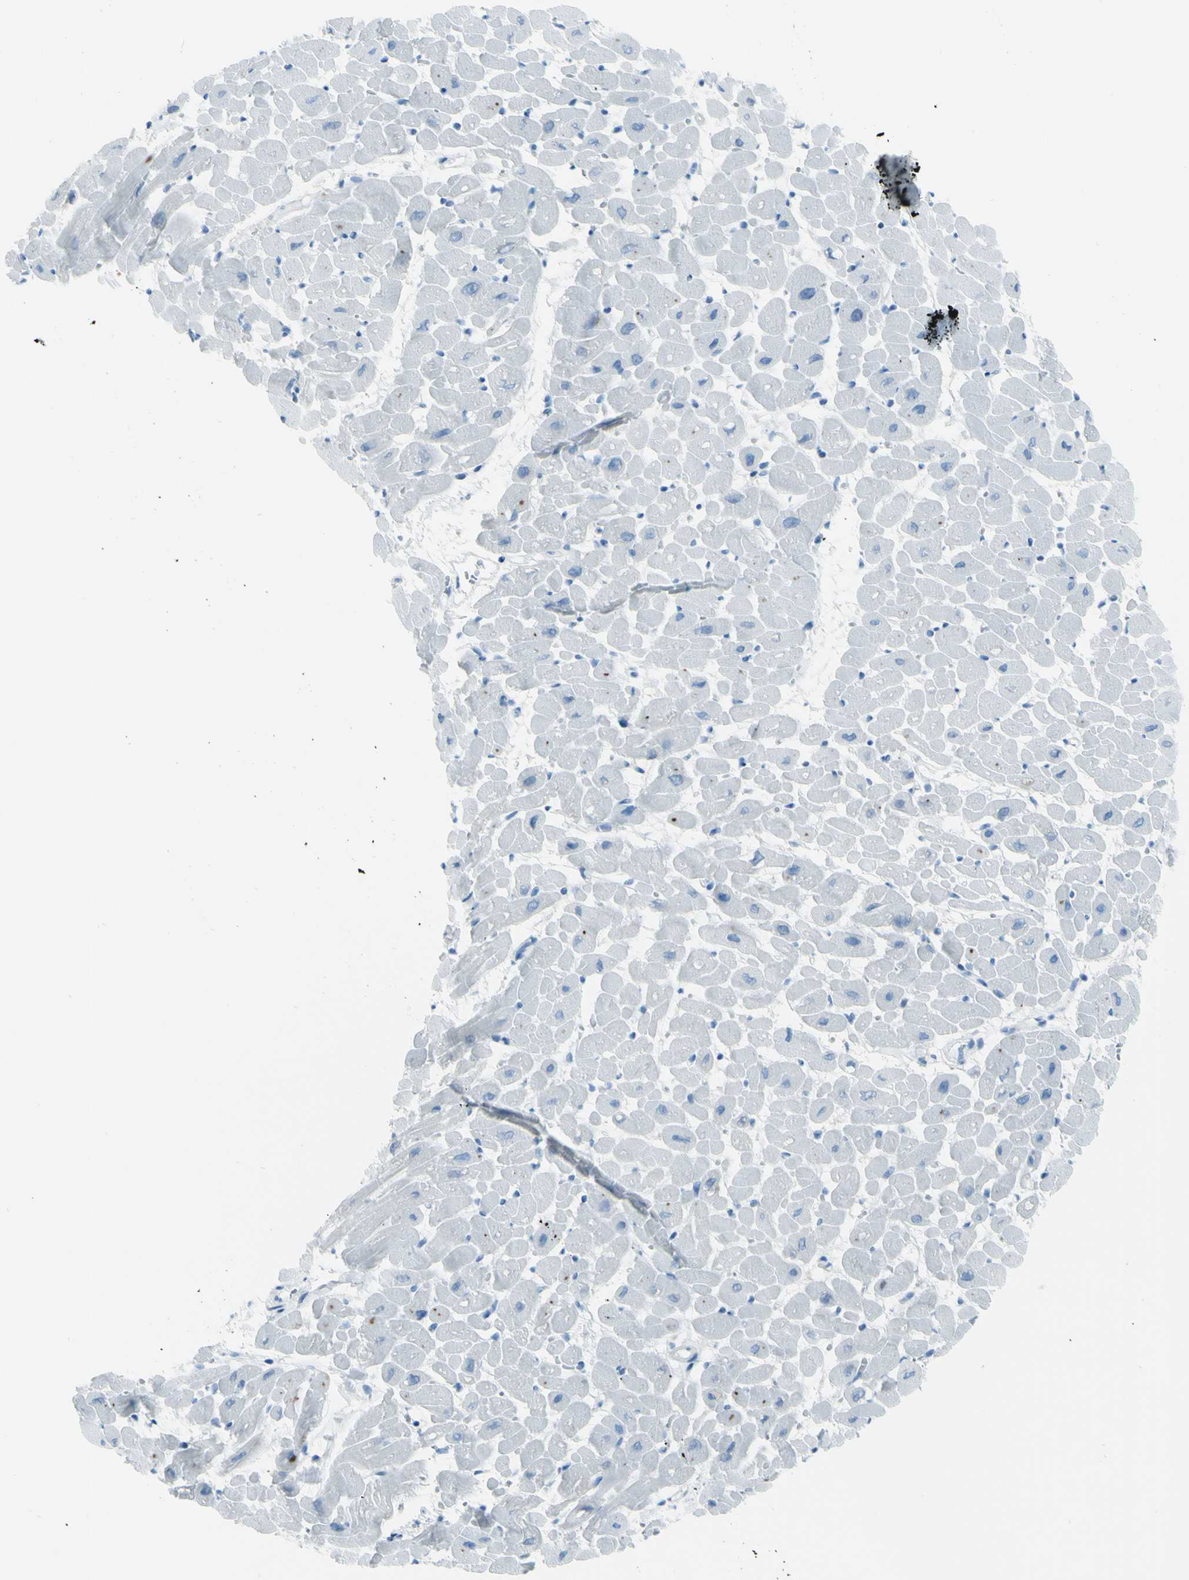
{"staining": {"intensity": "negative", "quantity": "none", "location": "none"}, "tissue": "heart muscle", "cell_type": "Cardiomyocytes", "image_type": "normal", "snomed": [{"axis": "morphology", "description": "Normal tissue, NOS"}, {"axis": "topography", "description": "Heart"}], "caption": "Cardiomyocytes show no significant staining in normal heart muscle.", "gene": "AFP", "patient": {"sex": "male", "age": 45}}